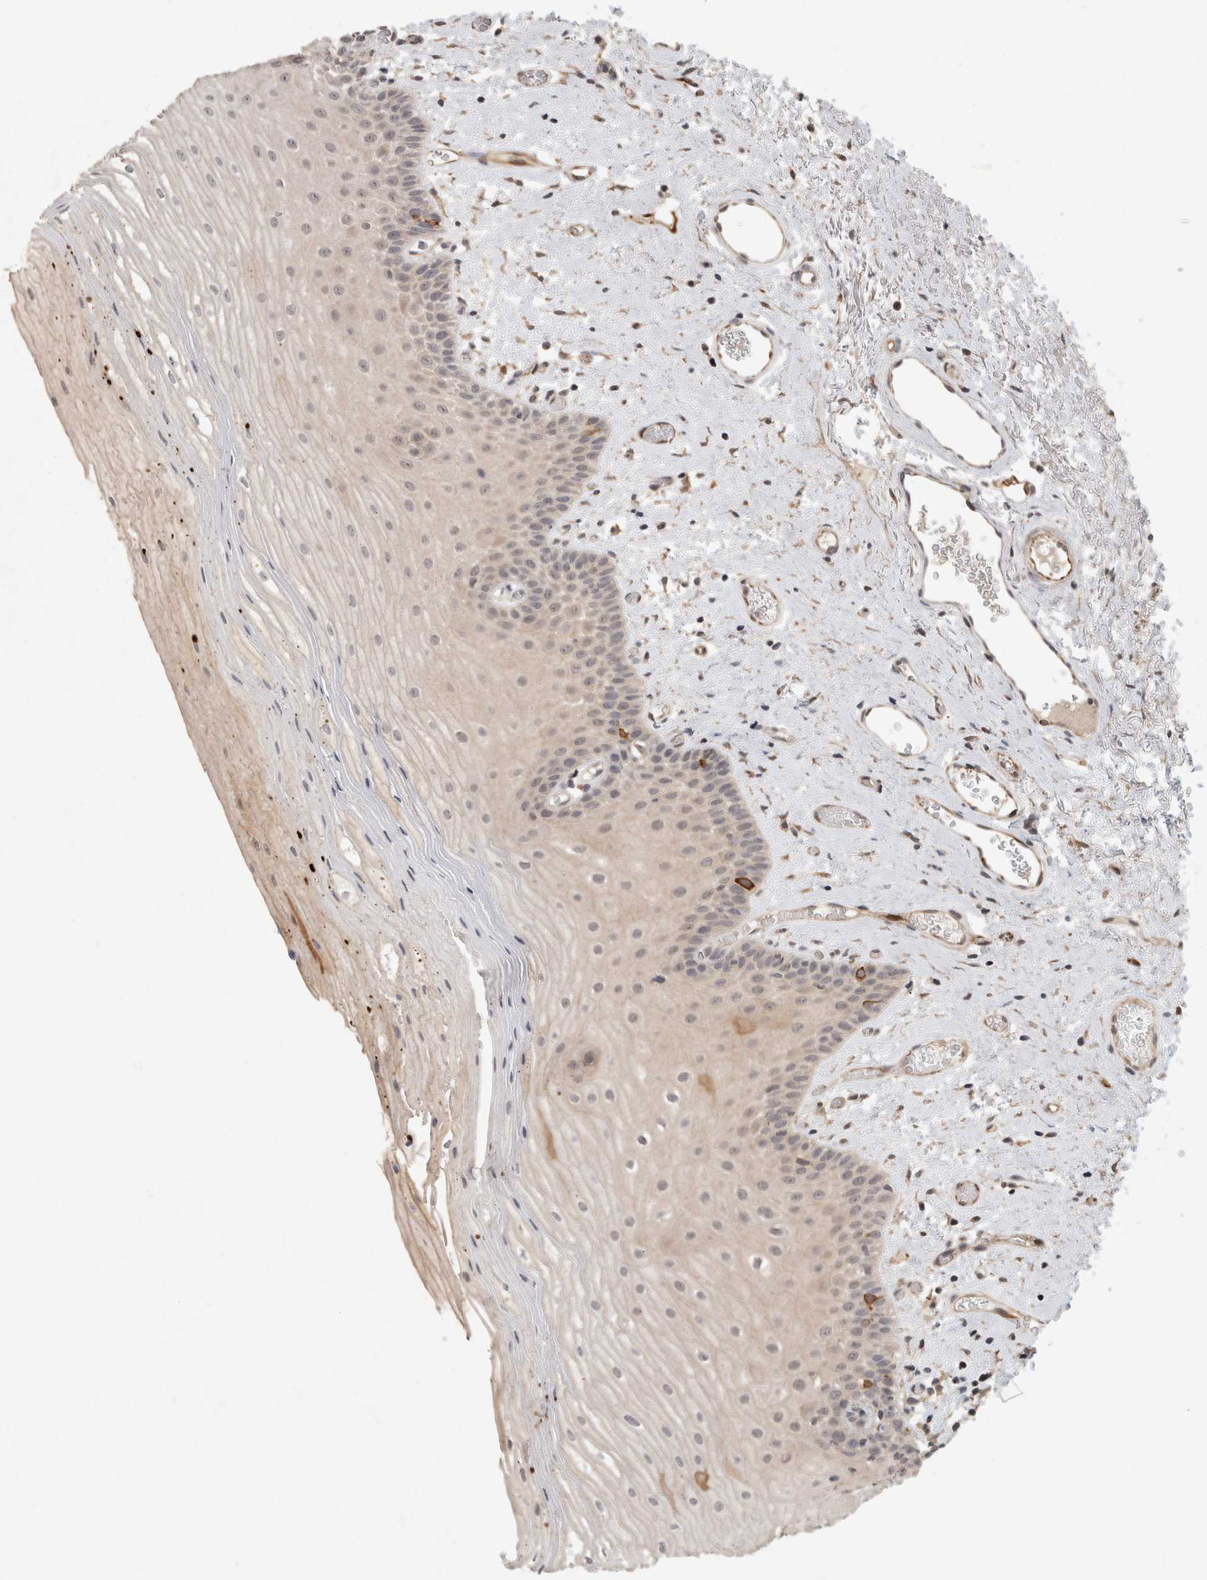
{"staining": {"intensity": "moderate", "quantity": "<25%", "location": "cytoplasmic/membranous"}, "tissue": "oral mucosa", "cell_type": "Squamous epithelial cells", "image_type": "normal", "snomed": [{"axis": "morphology", "description": "Normal tissue, NOS"}, {"axis": "topography", "description": "Oral tissue"}], "caption": "IHC histopathology image of unremarkable oral mucosa stained for a protein (brown), which displays low levels of moderate cytoplasmic/membranous positivity in about <25% of squamous epithelial cells.", "gene": "CRISPLD1", "patient": {"sex": "male", "age": 52}}